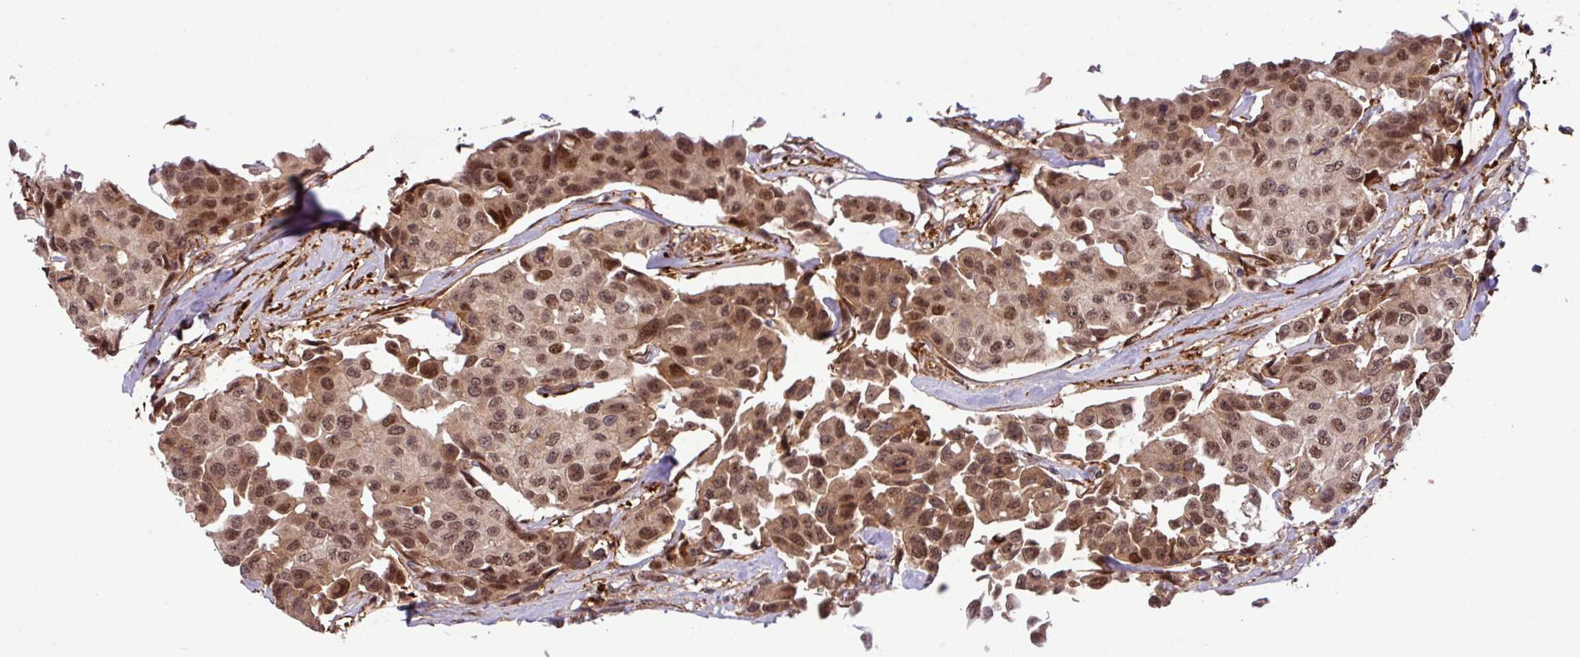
{"staining": {"intensity": "moderate", "quantity": ">75%", "location": "cytoplasmic/membranous,nuclear"}, "tissue": "breast cancer", "cell_type": "Tumor cells", "image_type": "cancer", "snomed": [{"axis": "morphology", "description": "Duct carcinoma"}, {"axis": "topography", "description": "Breast"}], "caption": "The immunohistochemical stain labels moderate cytoplasmic/membranous and nuclear staining in tumor cells of breast cancer tissue.", "gene": "C7orf50", "patient": {"sex": "female", "age": 80}}